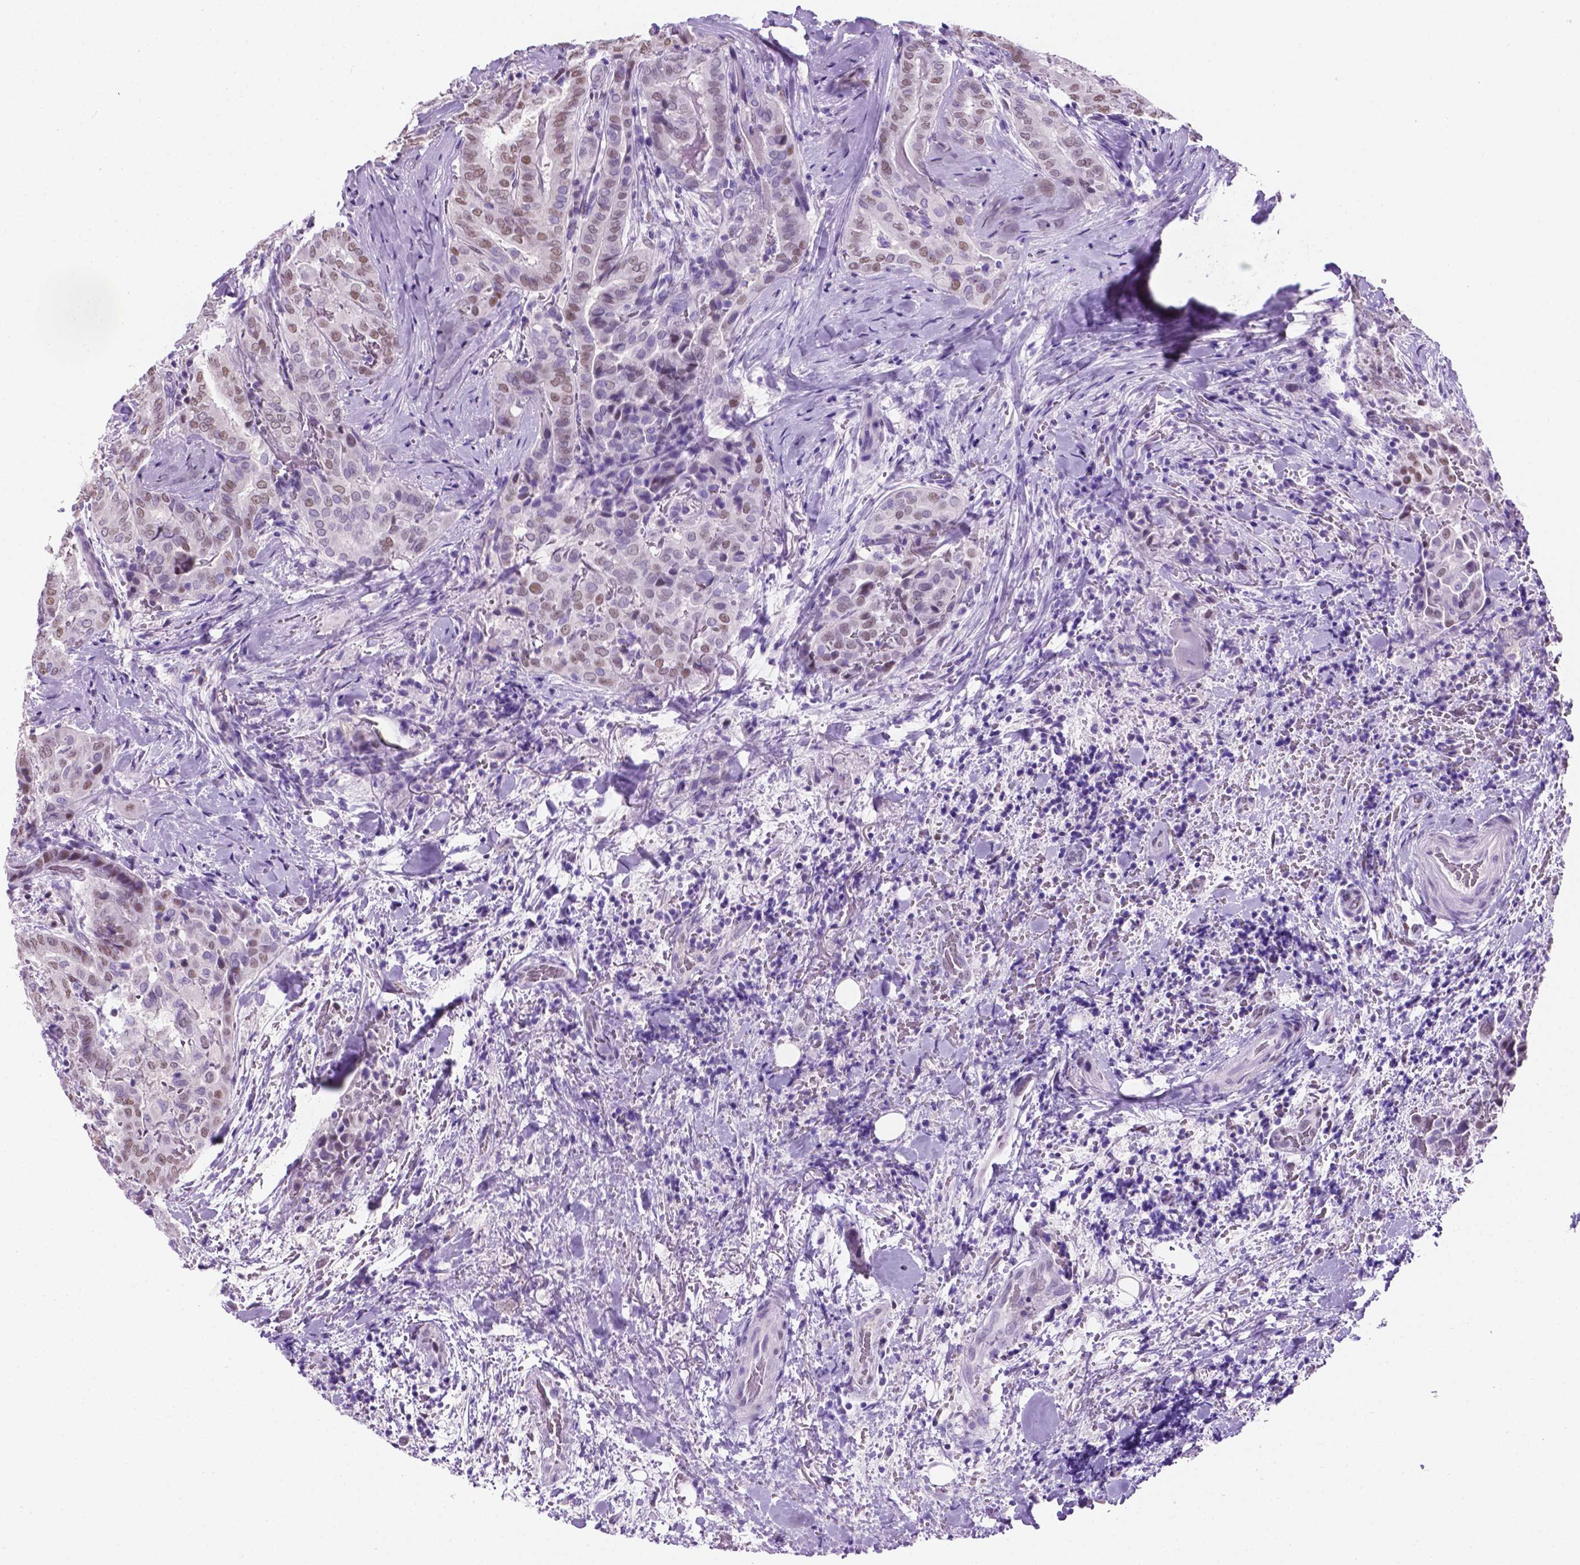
{"staining": {"intensity": "weak", "quantity": "25%-75%", "location": "nuclear"}, "tissue": "thyroid cancer", "cell_type": "Tumor cells", "image_type": "cancer", "snomed": [{"axis": "morphology", "description": "Papillary adenocarcinoma, NOS"}, {"axis": "topography", "description": "Thyroid gland"}], "caption": "Immunohistochemistry (IHC) of thyroid papillary adenocarcinoma demonstrates low levels of weak nuclear staining in about 25%-75% of tumor cells.", "gene": "TMEM210", "patient": {"sex": "female", "age": 61}}